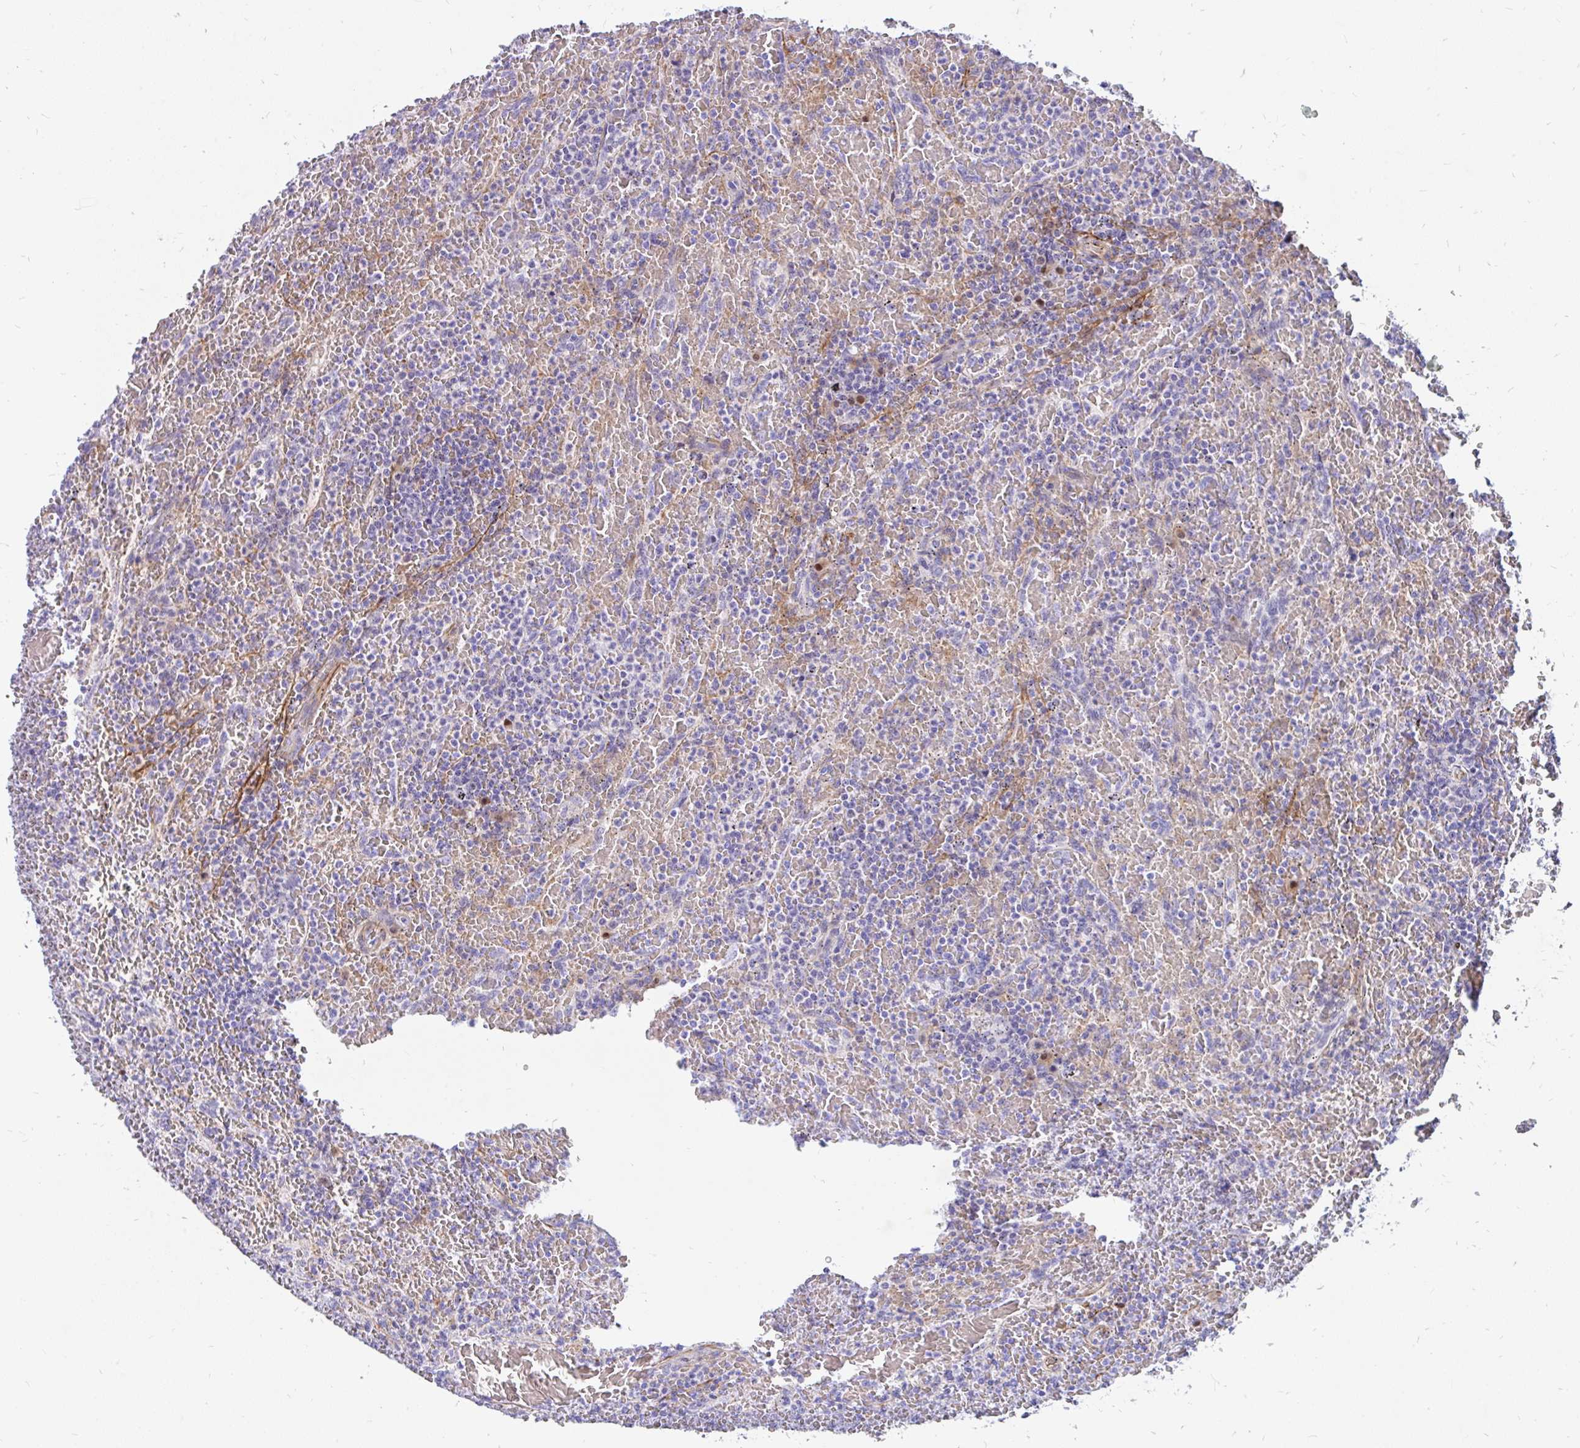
{"staining": {"intensity": "negative", "quantity": "none", "location": "none"}, "tissue": "lymphoma", "cell_type": "Tumor cells", "image_type": "cancer", "snomed": [{"axis": "morphology", "description": "Malignant lymphoma, non-Hodgkin's type, Low grade"}, {"axis": "topography", "description": "Spleen"}], "caption": "IHC of low-grade malignant lymphoma, non-Hodgkin's type demonstrates no positivity in tumor cells. (Stains: DAB (3,3'-diaminobenzidine) immunohistochemistry with hematoxylin counter stain, Microscopy: brightfield microscopy at high magnification).", "gene": "EML5", "patient": {"sex": "female", "age": 64}}